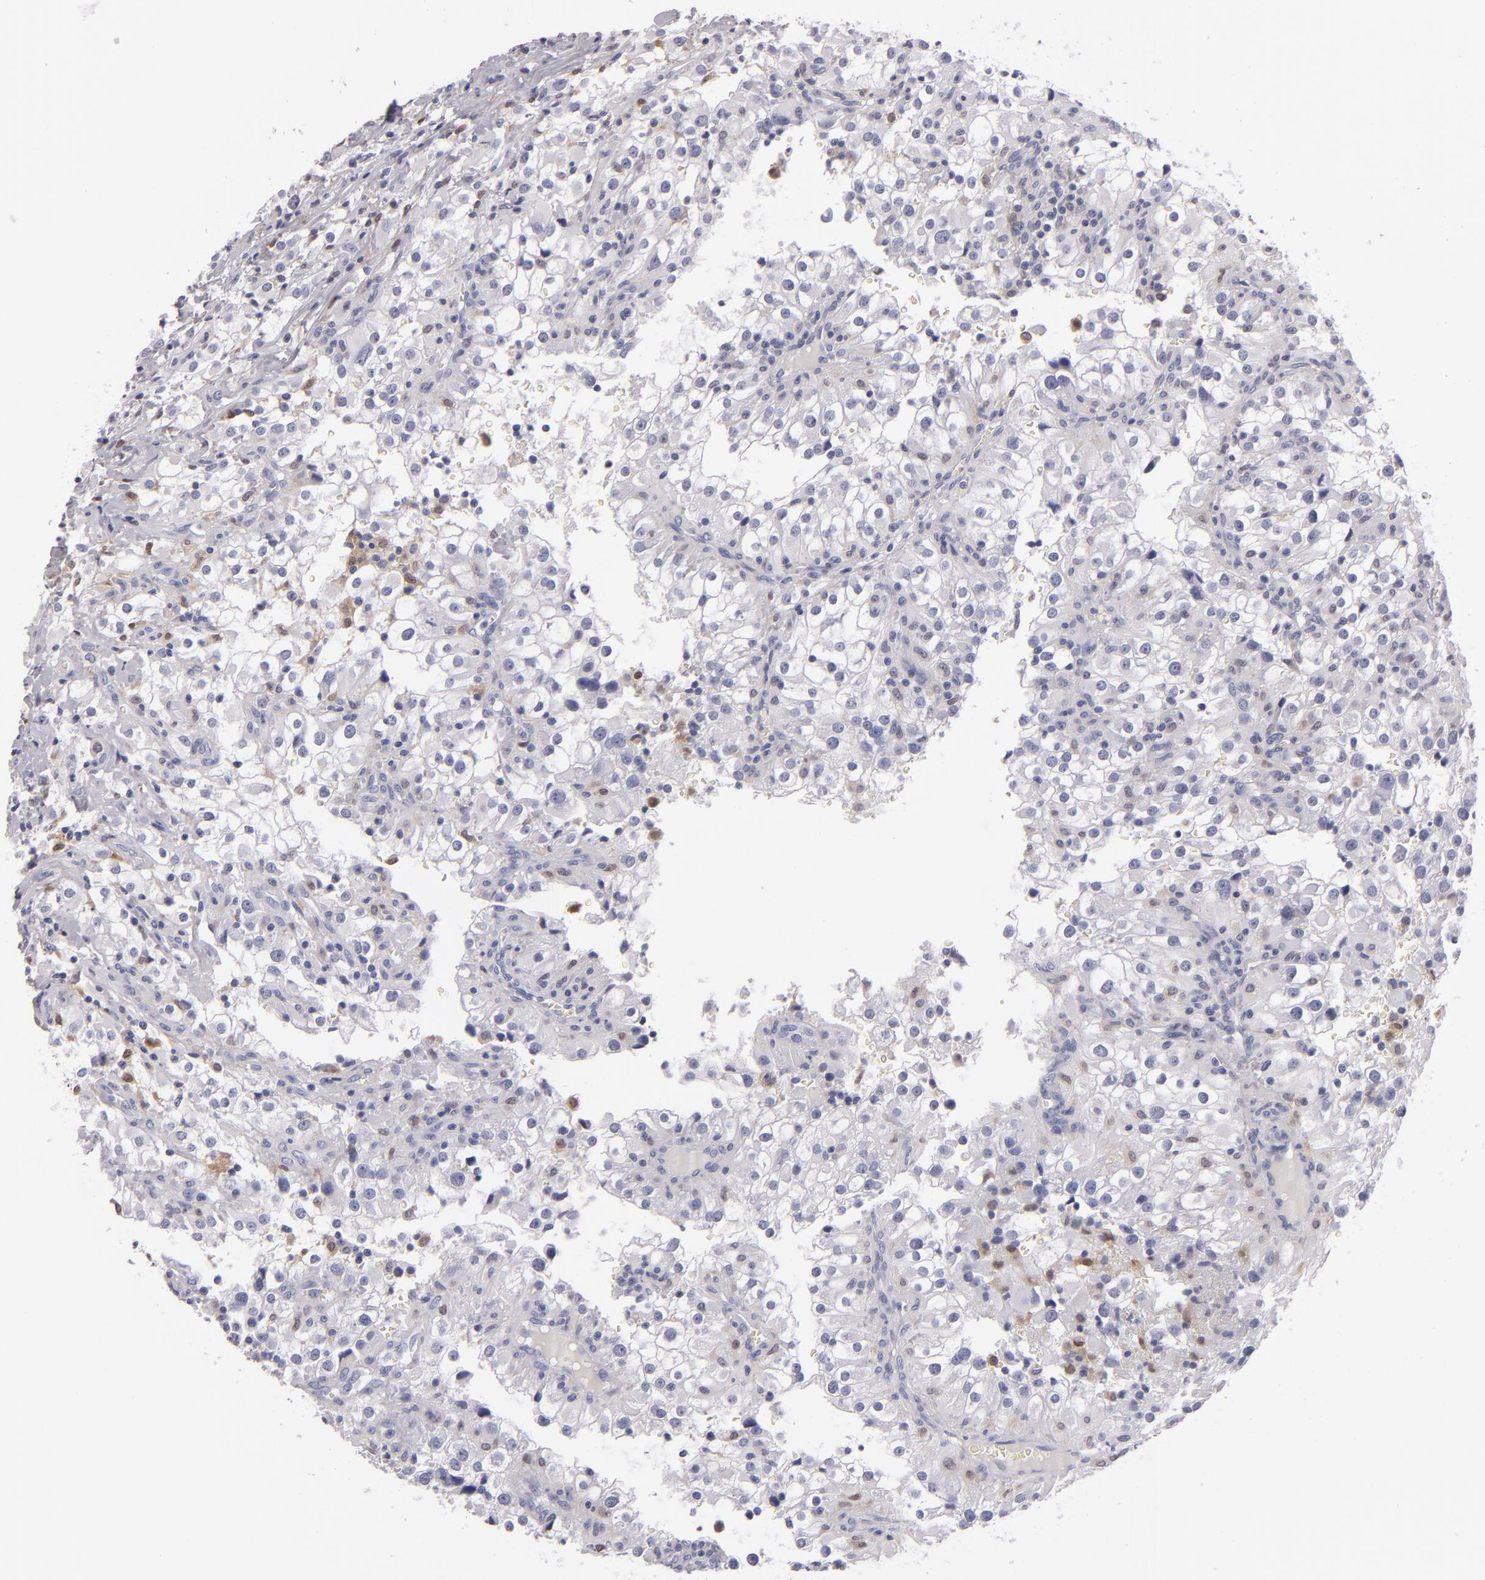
{"staining": {"intensity": "negative", "quantity": "none", "location": "none"}, "tissue": "renal cancer", "cell_type": "Tumor cells", "image_type": "cancer", "snomed": [{"axis": "morphology", "description": "Adenocarcinoma, NOS"}, {"axis": "topography", "description": "Kidney"}], "caption": "Tumor cells are negative for brown protein staining in adenocarcinoma (renal).", "gene": "F13A1", "patient": {"sex": "female", "age": 52}}